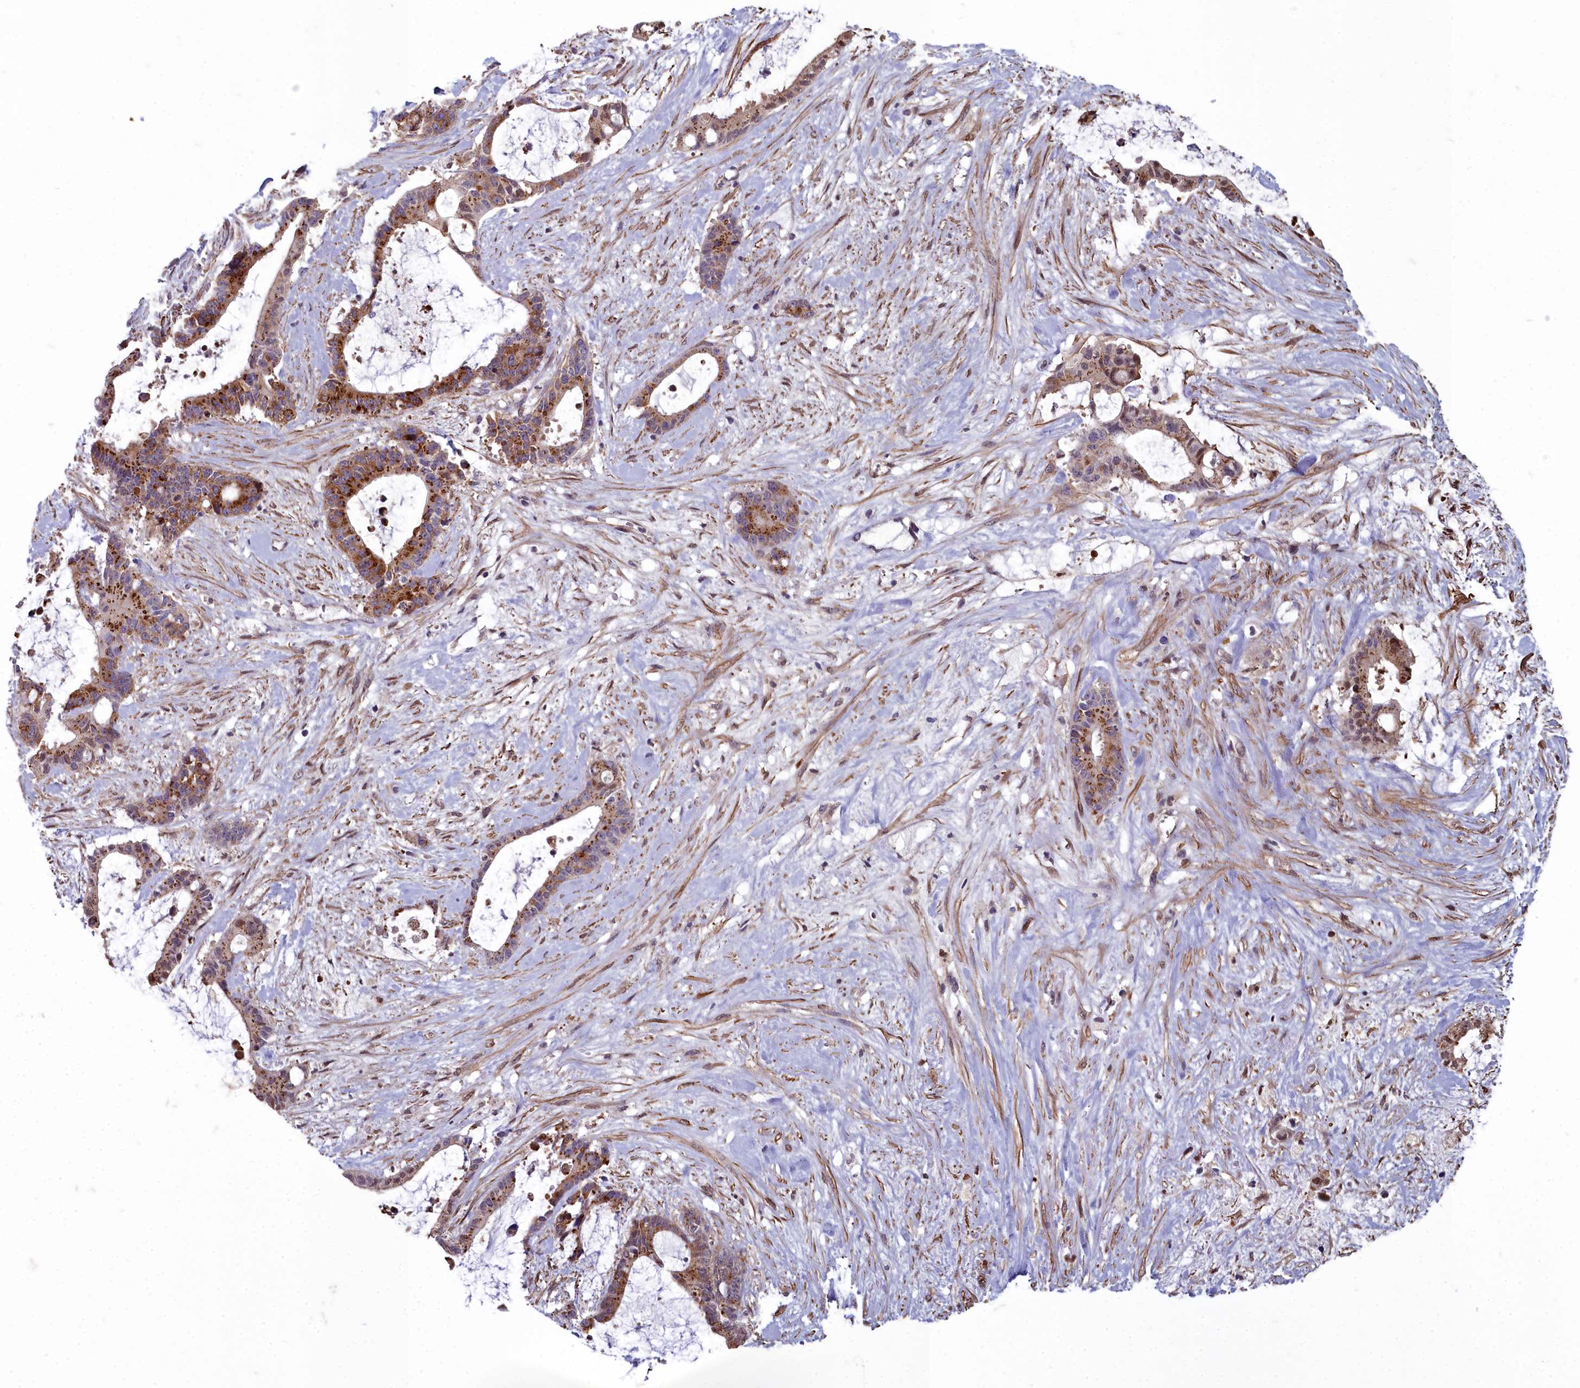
{"staining": {"intensity": "strong", "quantity": ">75%", "location": "cytoplasmic/membranous"}, "tissue": "liver cancer", "cell_type": "Tumor cells", "image_type": "cancer", "snomed": [{"axis": "morphology", "description": "Normal tissue, NOS"}, {"axis": "morphology", "description": "Cholangiocarcinoma"}, {"axis": "topography", "description": "Liver"}, {"axis": "topography", "description": "Peripheral nerve tissue"}], "caption": "Cholangiocarcinoma (liver) was stained to show a protein in brown. There is high levels of strong cytoplasmic/membranous expression in approximately >75% of tumor cells.", "gene": "ZNF626", "patient": {"sex": "female", "age": 73}}